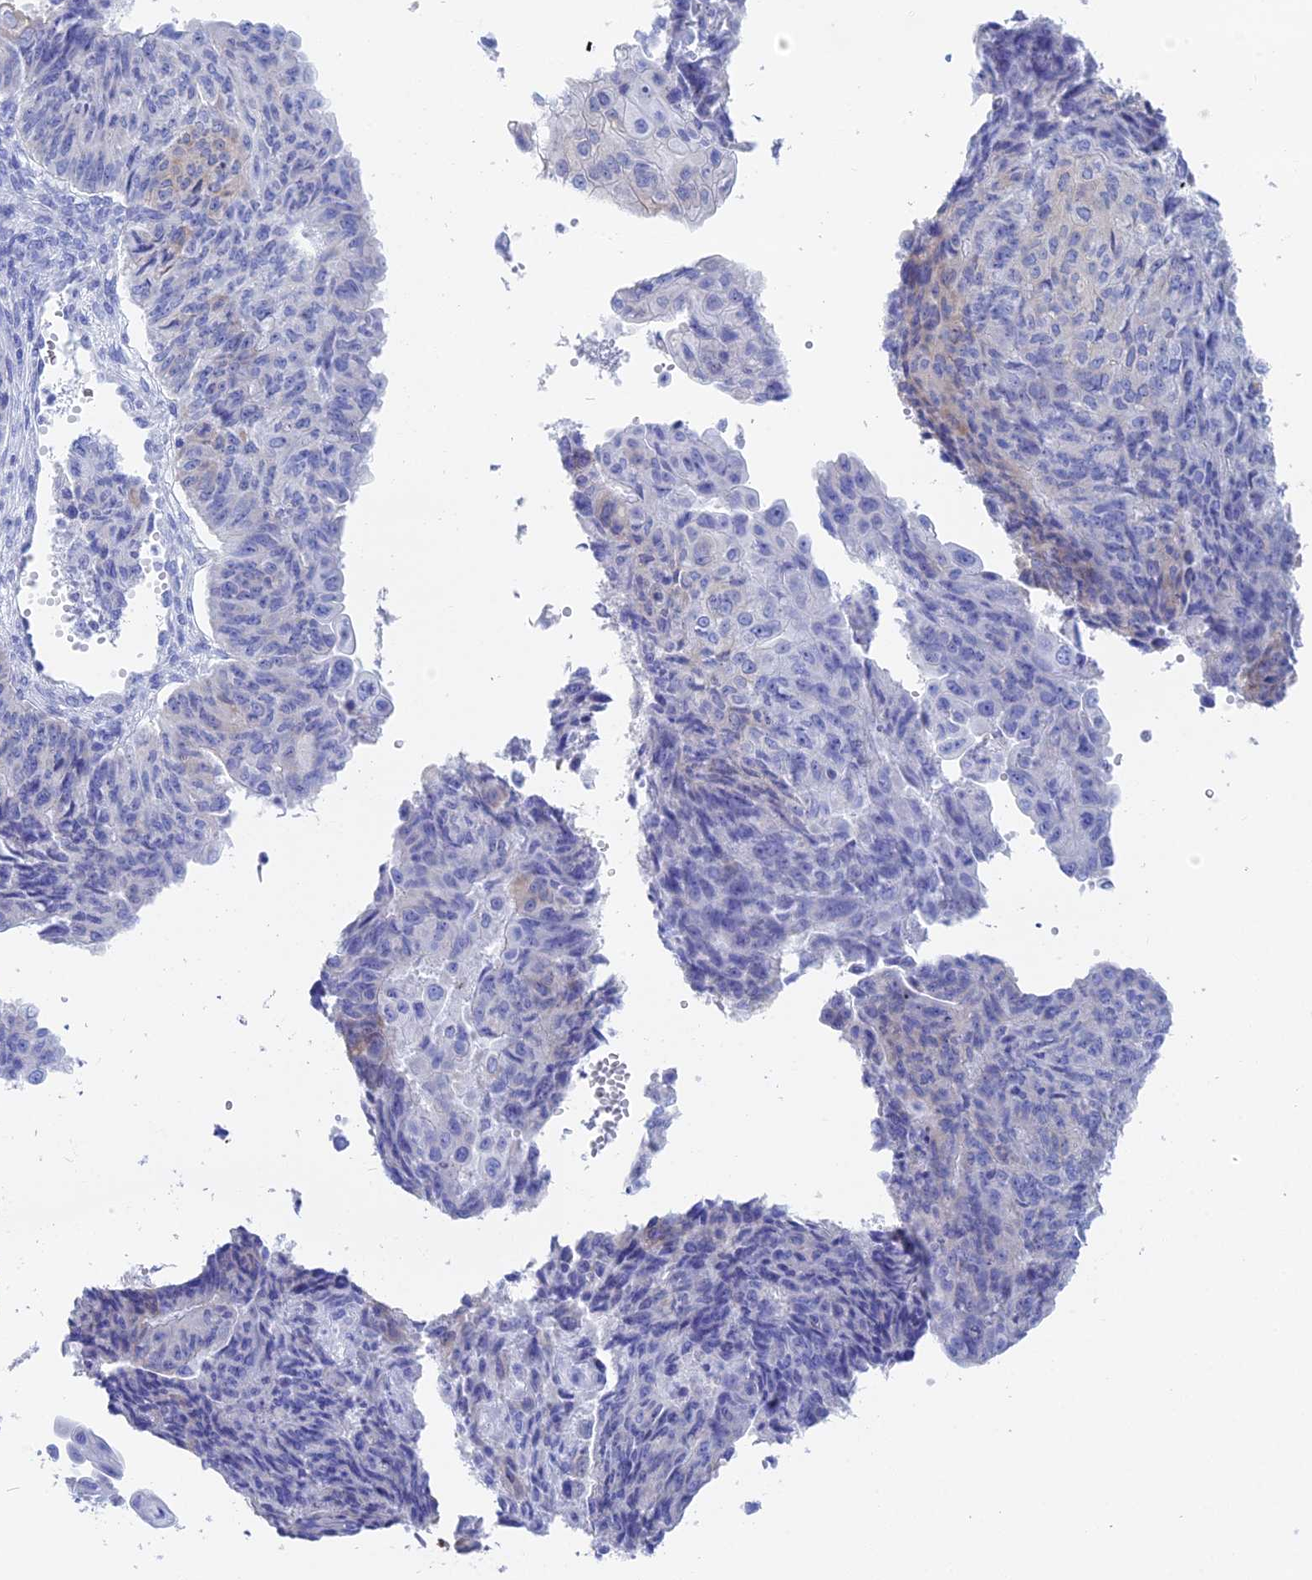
{"staining": {"intensity": "negative", "quantity": "none", "location": "none"}, "tissue": "endometrial cancer", "cell_type": "Tumor cells", "image_type": "cancer", "snomed": [{"axis": "morphology", "description": "Adenocarcinoma, NOS"}, {"axis": "topography", "description": "Endometrium"}], "caption": "Tumor cells are negative for protein expression in human endometrial cancer (adenocarcinoma).", "gene": "TEX101", "patient": {"sex": "female", "age": 32}}